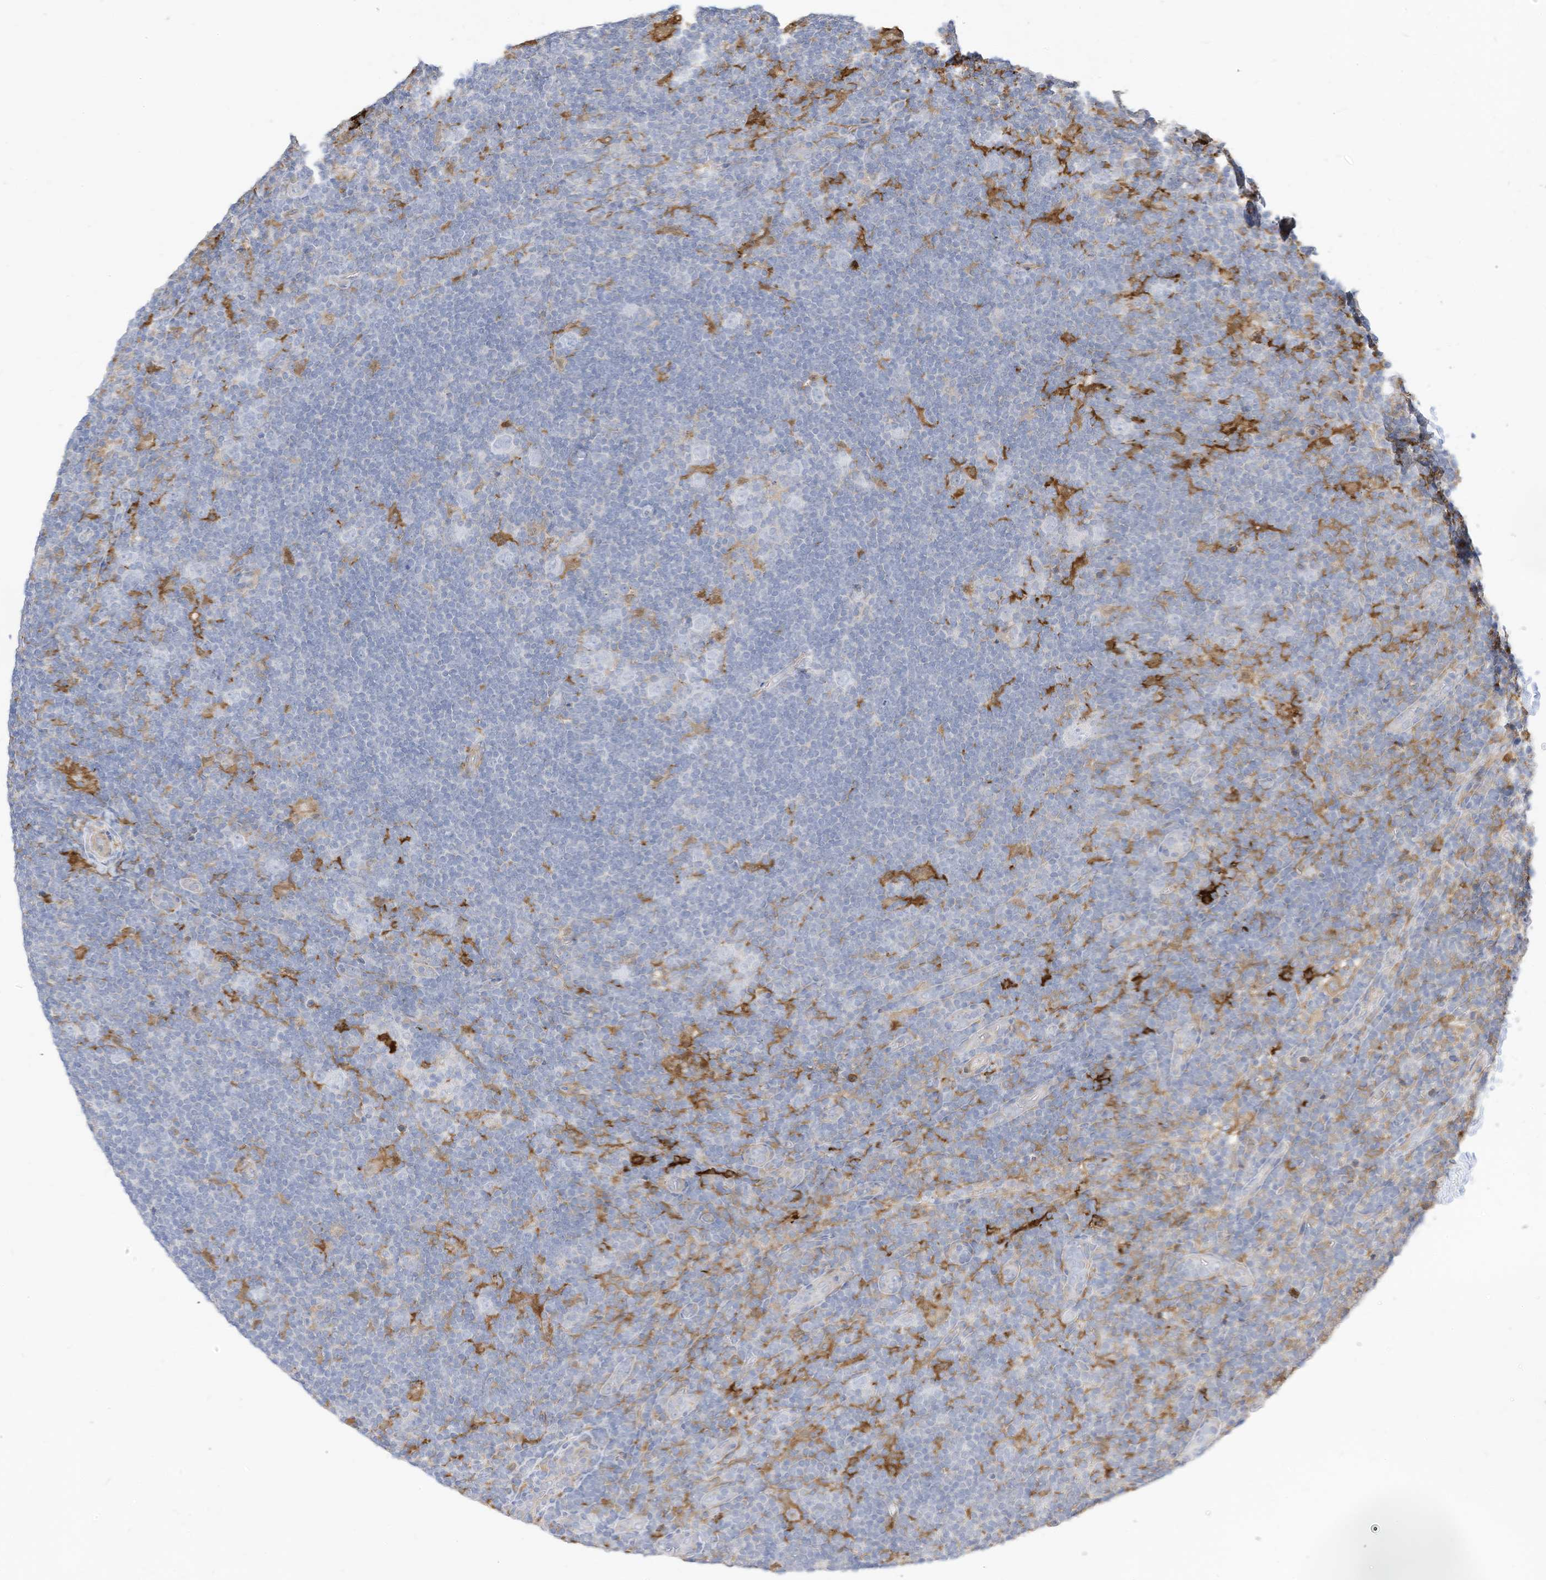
{"staining": {"intensity": "negative", "quantity": "none", "location": "none"}, "tissue": "lymphoma", "cell_type": "Tumor cells", "image_type": "cancer", "snomed": [{"axis": "morphology", "description": "Hodgkin's disease, NOS"}, {"axis": "topography", "description": "Lymph node"}], "caption": "Protein analysis of lymphoma reveals no significant positivity in tumor cells. The staining was performed using DAB to visualize the protein expression in brown, while the nuclei were stained in blue with hematoxylin (Magnification: 20x).", "gene": "ATP13A1", "patient": {"sex": "female", "age": 57}}